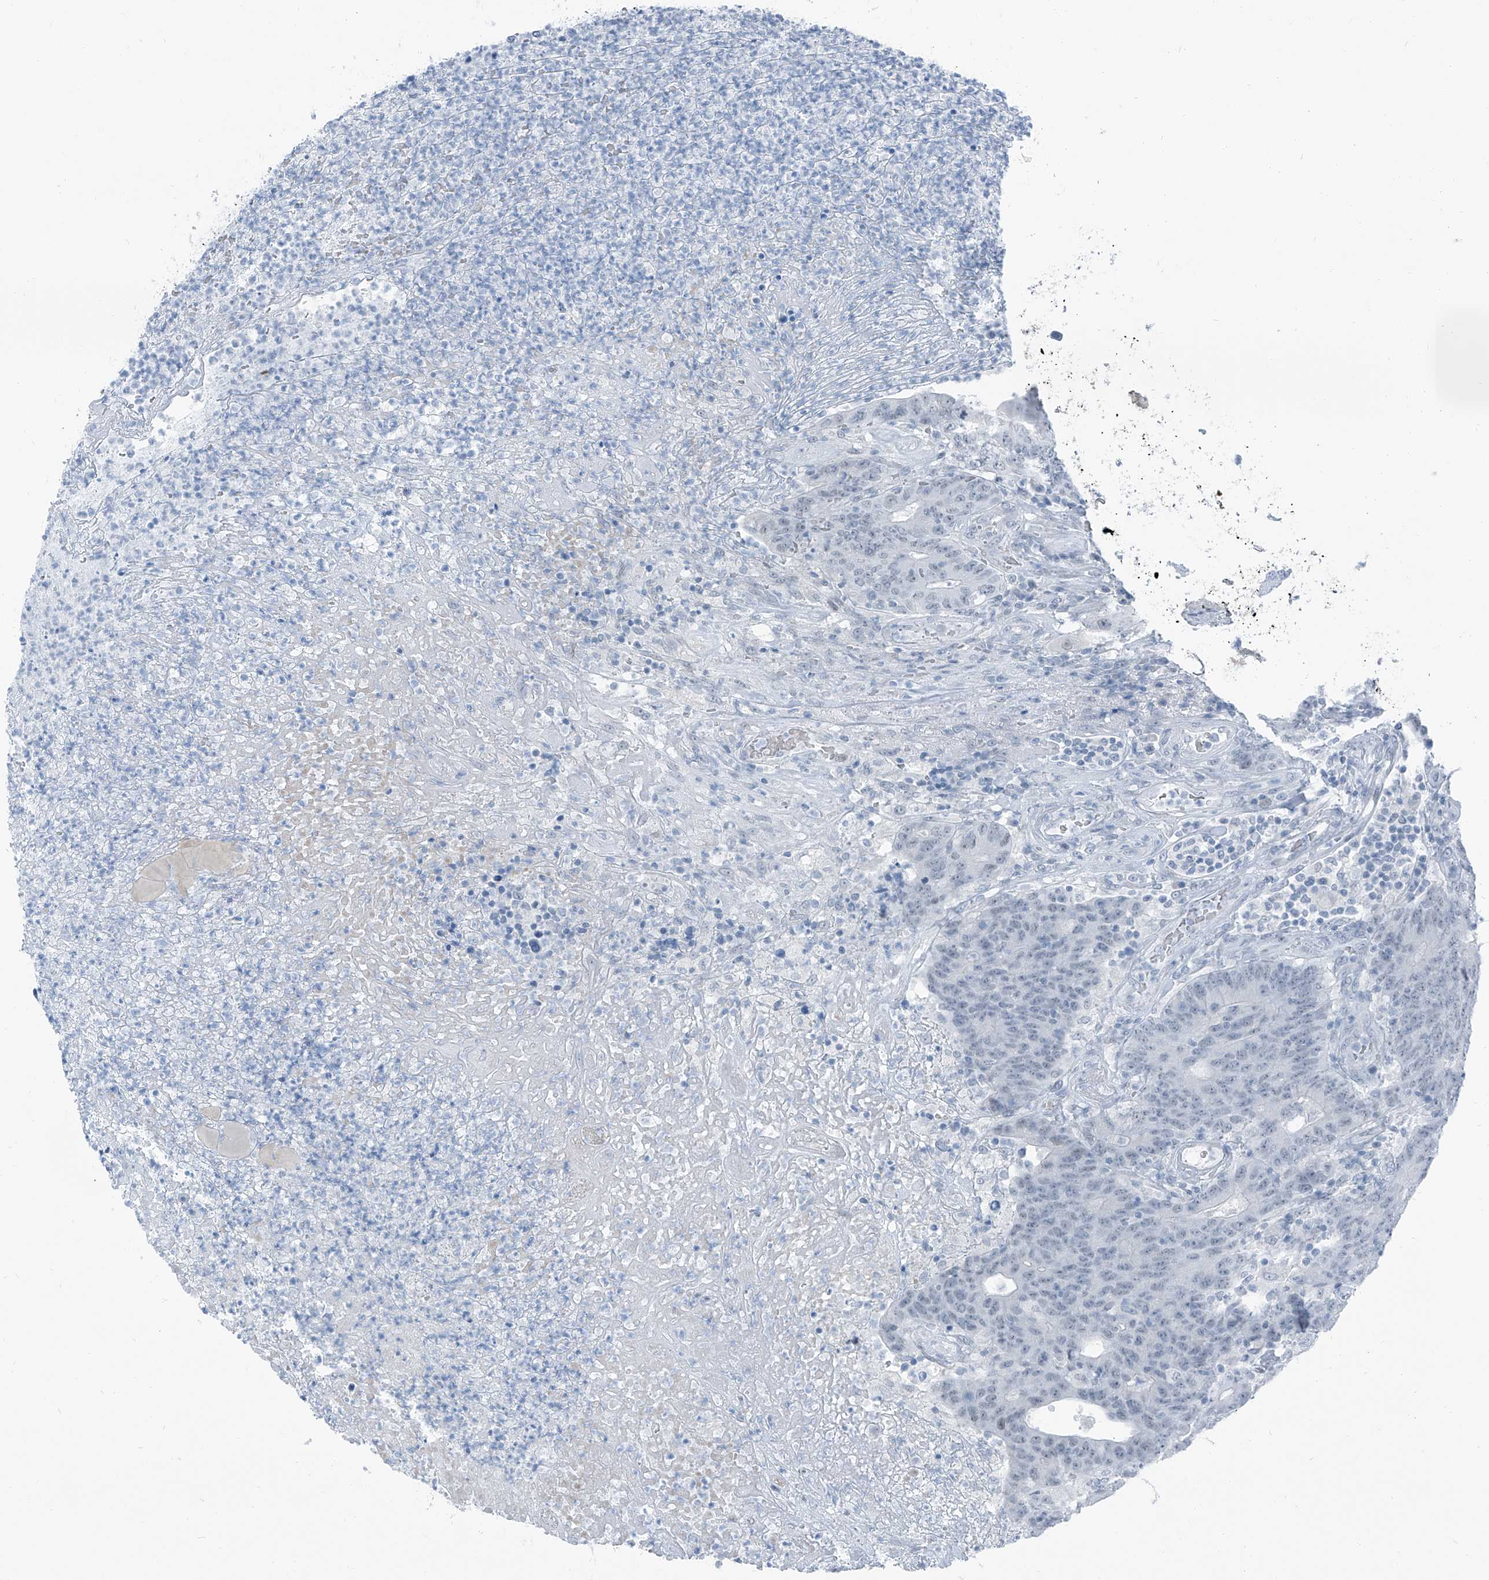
{"staining": {"intensity": "negative", "quantity": "none", "location": "none"}, "tissue": "colorectal cancer", "cell_type": "Tumor cells", "image_type": "cancer", "snomed": [{"axis": "morphology", "description": "Normal tissue, NOS"}, {"axis": "morphology", "description": "Adenocarcinoma, NOS"}, {"axis": "topography", "description": "Colon"}], "caption": "High power microscopy image of an immunohistochemistry (IHC) histopathology image of adenocarcinoma (colorectal), revealing no significant staining in tumor cells.", "gene": "RGN", "patient": {"sex": "female", "age": 75}}